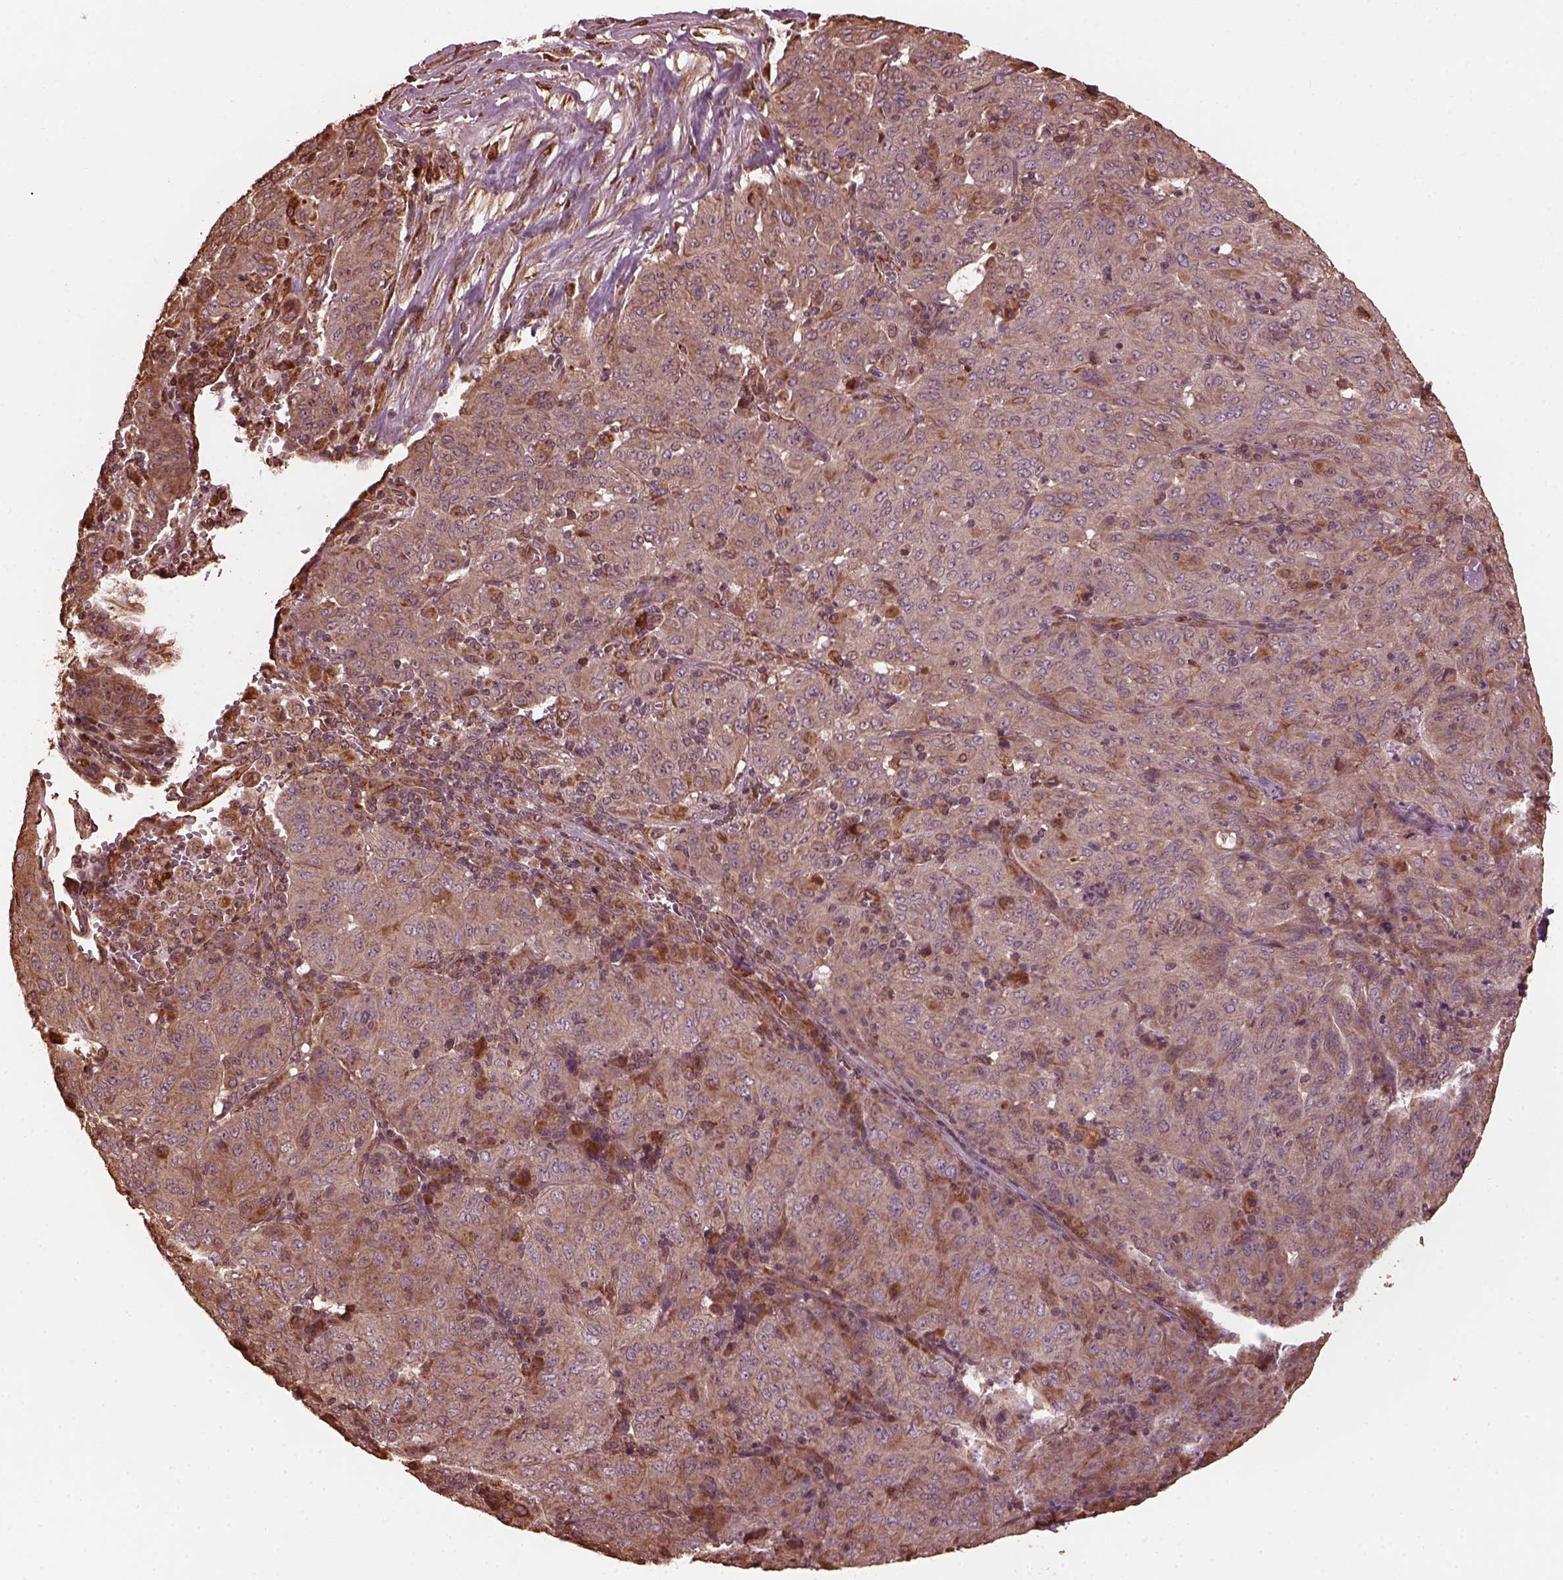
{"staining": {"intensity": "weak", "quantity": "<25%", "location": "cytoplasmic/membranous"}, "tissue": "pancreatic cancer", "cell_type": "Tumor cells", "image_type": "cancer", "snomed": [{"axis": "morphology", "description": "Adenocarcinoma, NOS"}, {"axis": "topography", "description": "Pancreas"}], "caption": "Photomicrograph shows no significant protein expression in tumor cells of pancreatic cancer. (Immunohistochemistry, brightfield microscopy, high magnification).", "gene": "GTPBP1", "patient": {"sex": "male", "age": 63}}